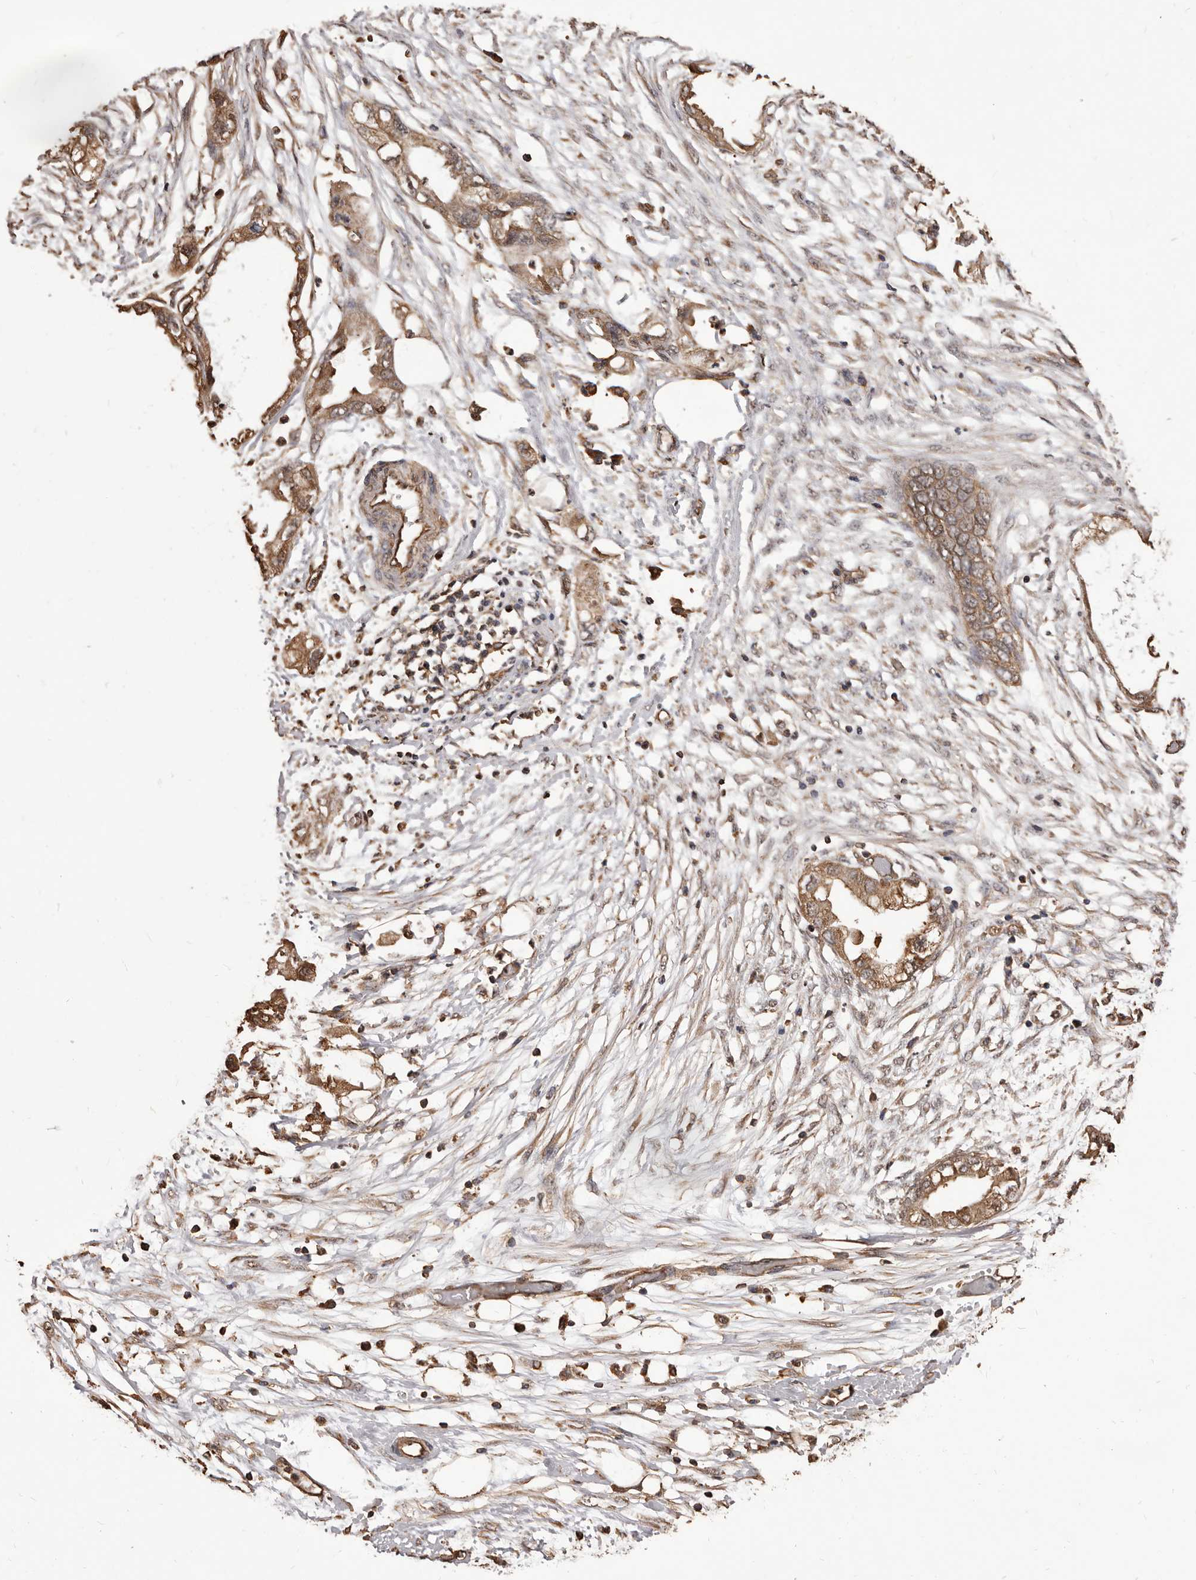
{"staining": {"intensity": "moderate", "quantity": ">75%", "location": "cytoplasmic/membranous"}, "tissue": "endometrial cancer", "cell_type": "Tumor cells", "image_type": "cancer", "snomed": [{"axis": "morphology", "description": "Adenocarcinoma, NOS"}, {"axis": "morphology", "description": "Adenocarcinoma, metastatic, NOS"}, {"axis": "topography", "description": "Adipose tissue"}, {"axis": "topography", "description": "Endometrium"}], "caption": "Human endometrial adenocarcinoma stained for a protein (brown) displays moderate cytoplasmic/membranous positive expression in approximately >75% of tumor cells.", "gene": "ALPK1", "patient": {"sex": "female", "age": 67}}